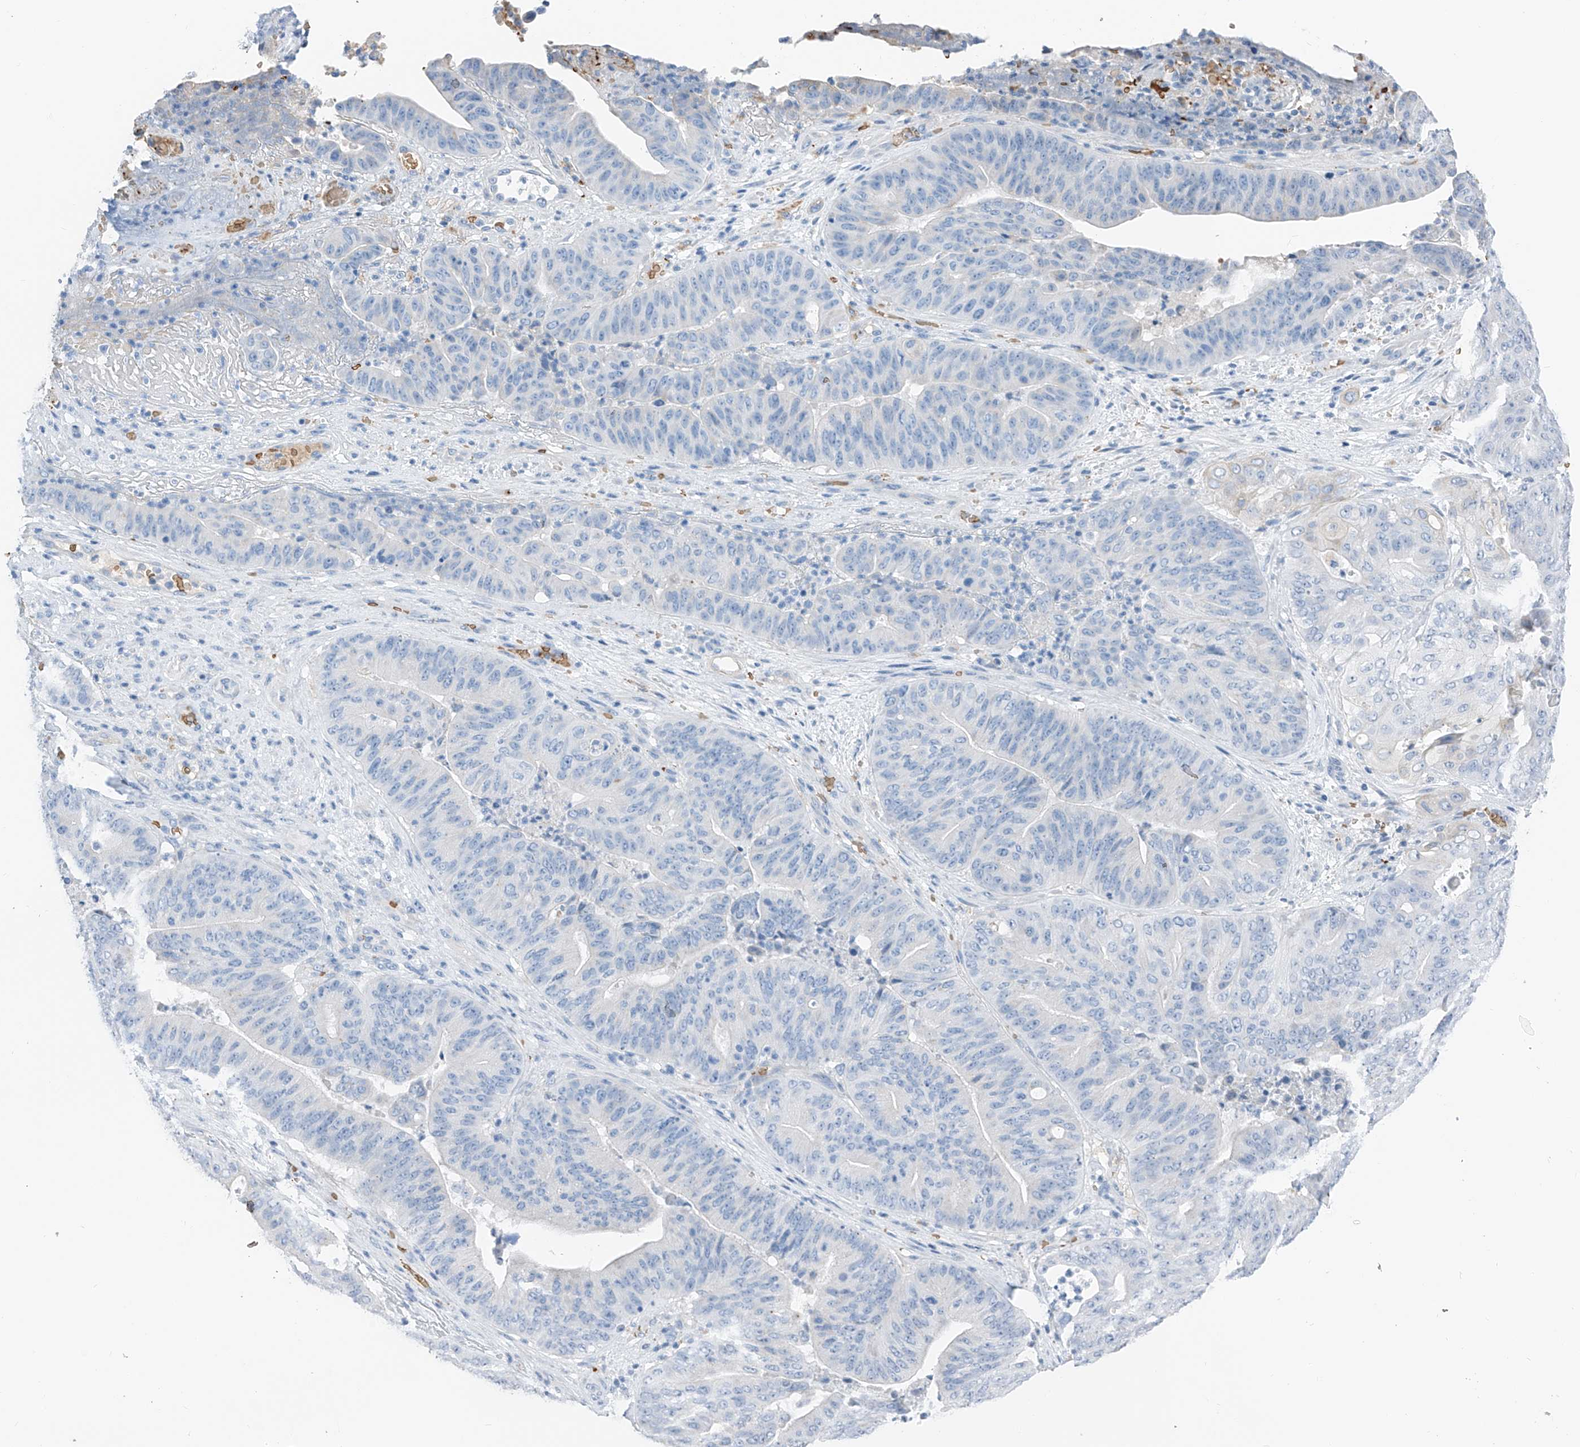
{"staining": {"intensity": "negative", "quantity": "none", "location": "none"}, "tissue": "pancreatic cancer", "cell_type": "Tumor cells", "image_type": "cancer", "snomed": [{"axis": "morphology", "description": "Adenocarcinoma, NOS"}, {"axis": "topography", "description": "Pancreas"}], "caption": "An IHC histopathology image of pancreatic adenocarcinoma is shown. There is no staining in tumor cells of pancreatic adenocarcinoma.", "gene": "PRSS23", "patient": {"sex": "female", "age": 77}}